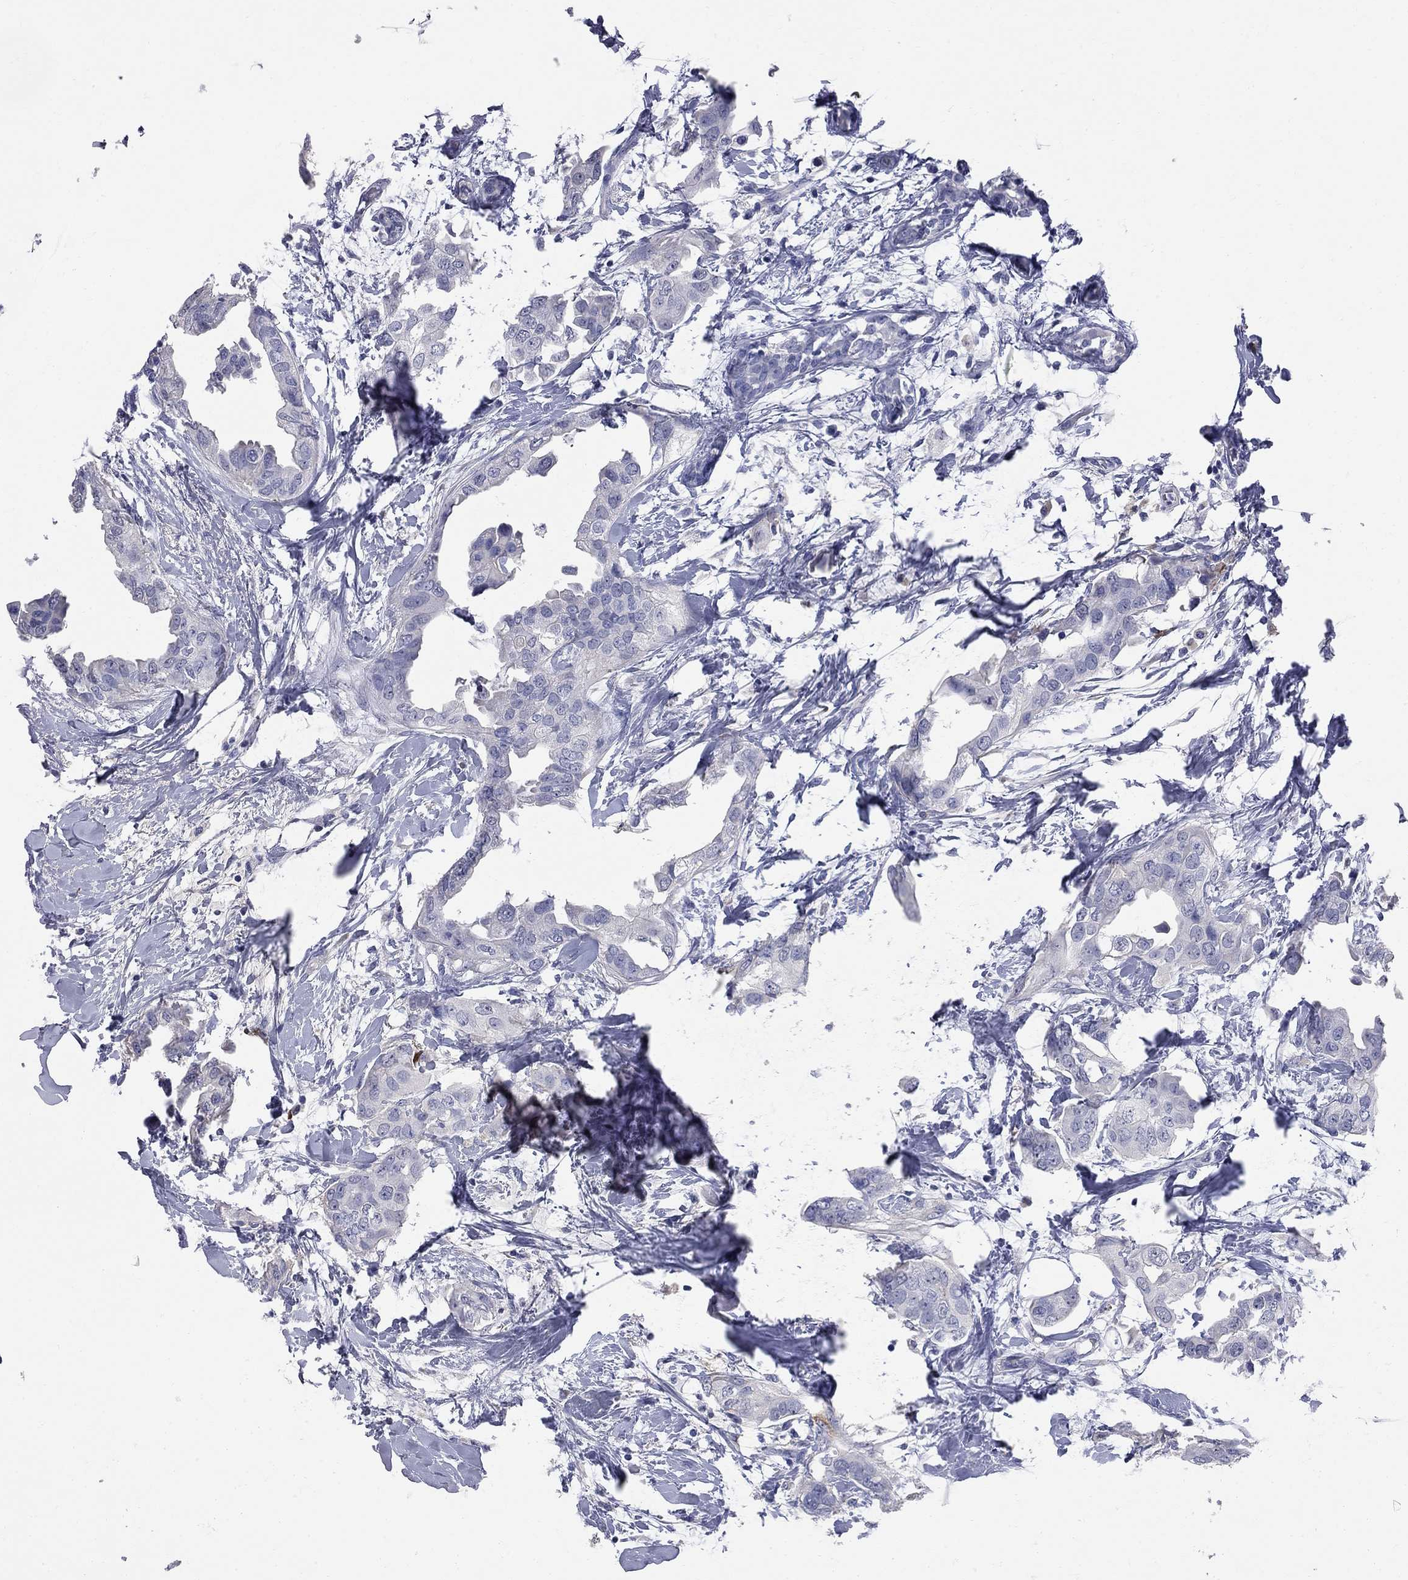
{"staining": {"intensity": "negative", "quantity": "none", "location": "none"}, "tissue": "breast cancer", "cell_type": "Tumor cells", "image_type": "cancer", "snomed": [{"axis": "morphology", "description": "Normal tissue, NOS"}, {"axis": "morphology", "description": "Duct carcinoma"}, {"axis": "topography", "description": "Breast"}], "caption": "Tumor cells show no significant protein expression in invasive ductal carcinoma (breast). (Brightfield microscopy of DAB (3,3'-diaminobenzidine) IHC at high magnification).", "gene": "FAM221B", "patient": {"sex": "female", "age": 40}}